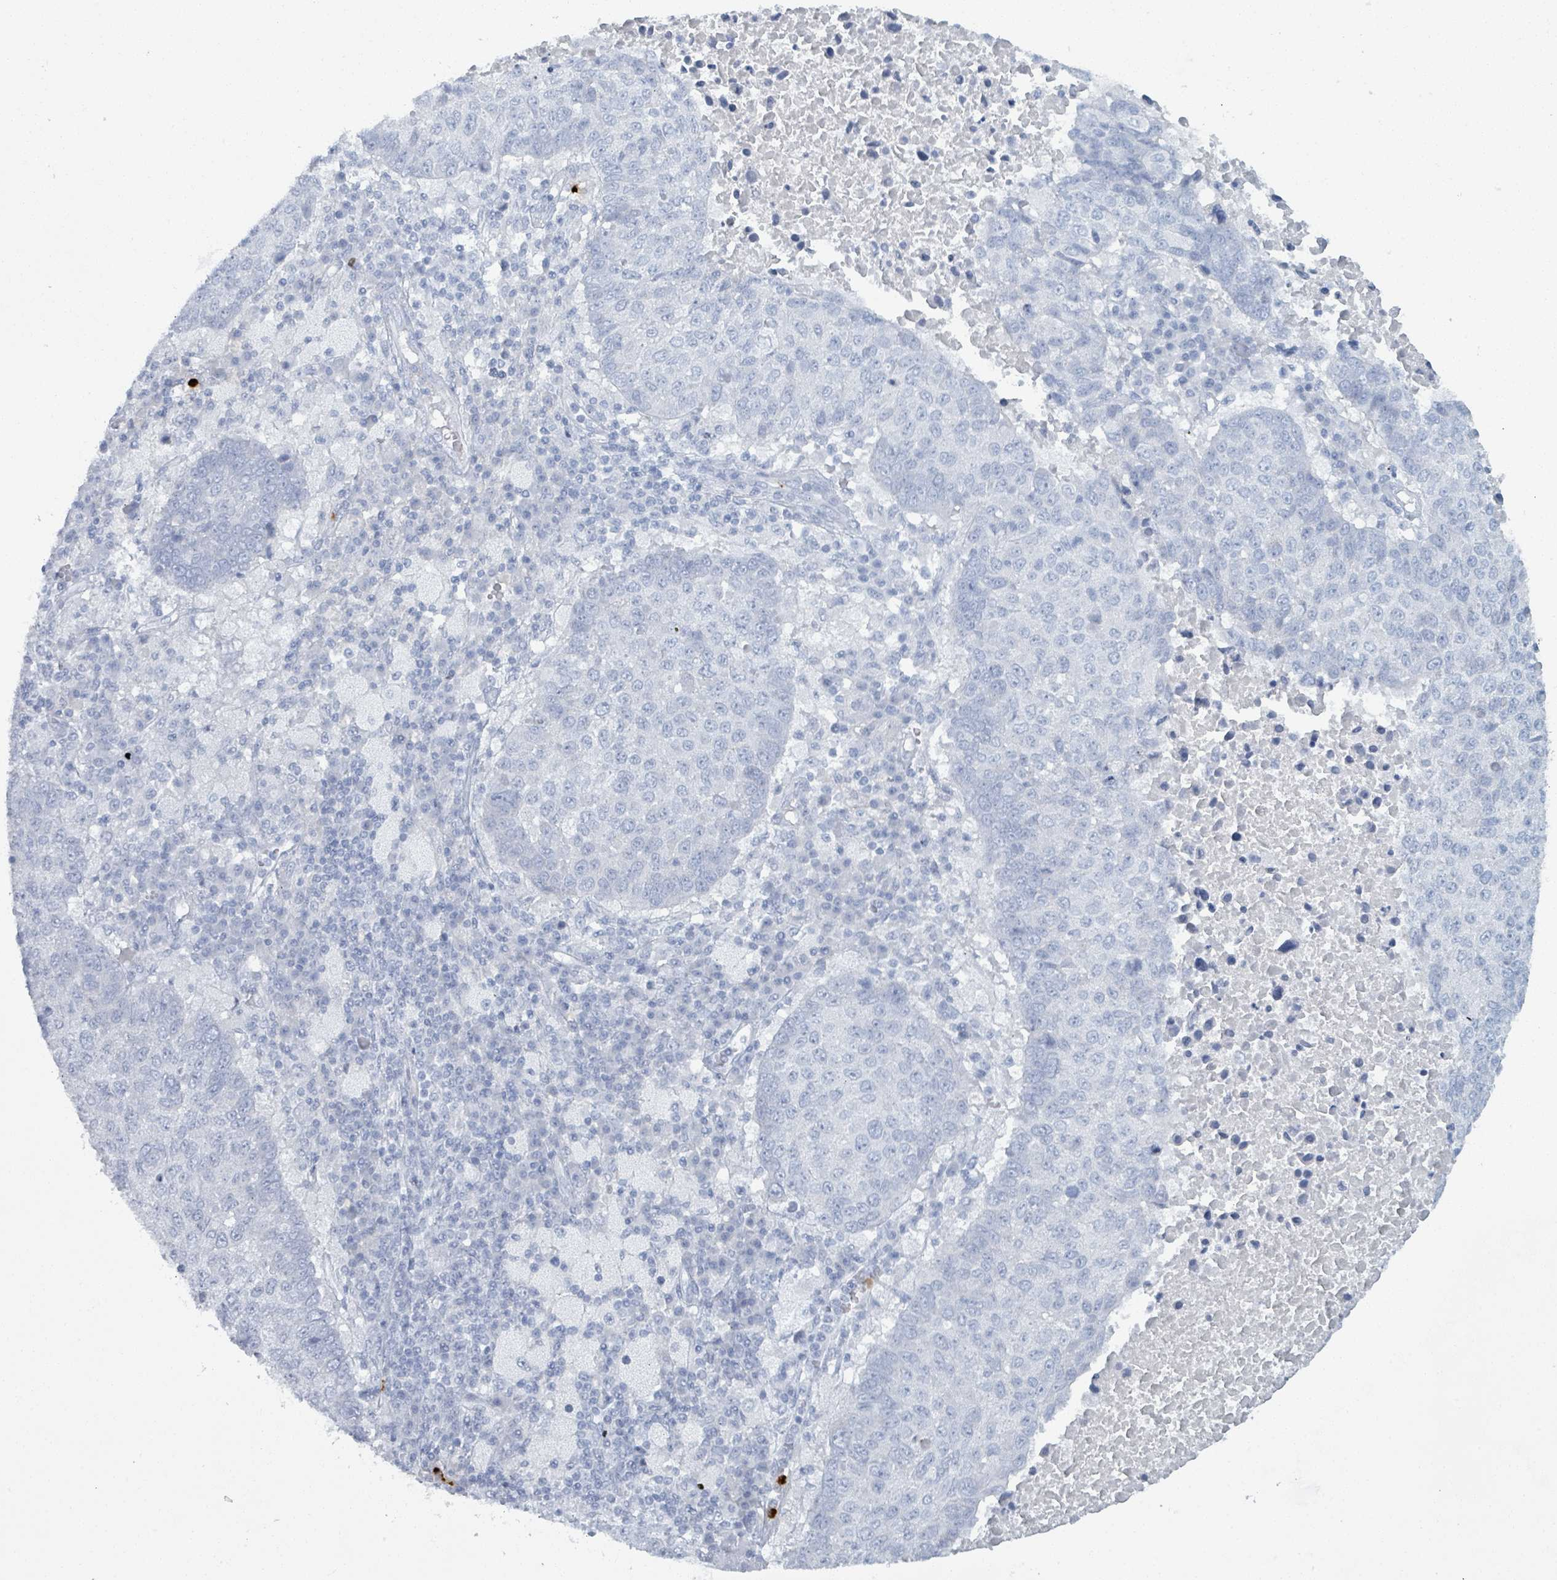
{"staining": {"intensity": "negative", "quantity": "none", "location": "none"}, "tissue": "lung cancer", "cell_type": "Tumor cells", "image_type": "cancer", "snomed": [{"axis": "morphology", "description": "Squamous cell carcinoma, NOS"}, {"axis": "topography", "description": "Lung"}], "caption": "Immunohistochemistry histopathology image of human squamous cell carcinoma (lung) stained for a protein (brown), which displays no positivity in tumor cells.", "gene": "DEFA4", "patient": {"sex": "male", "age": 73}}